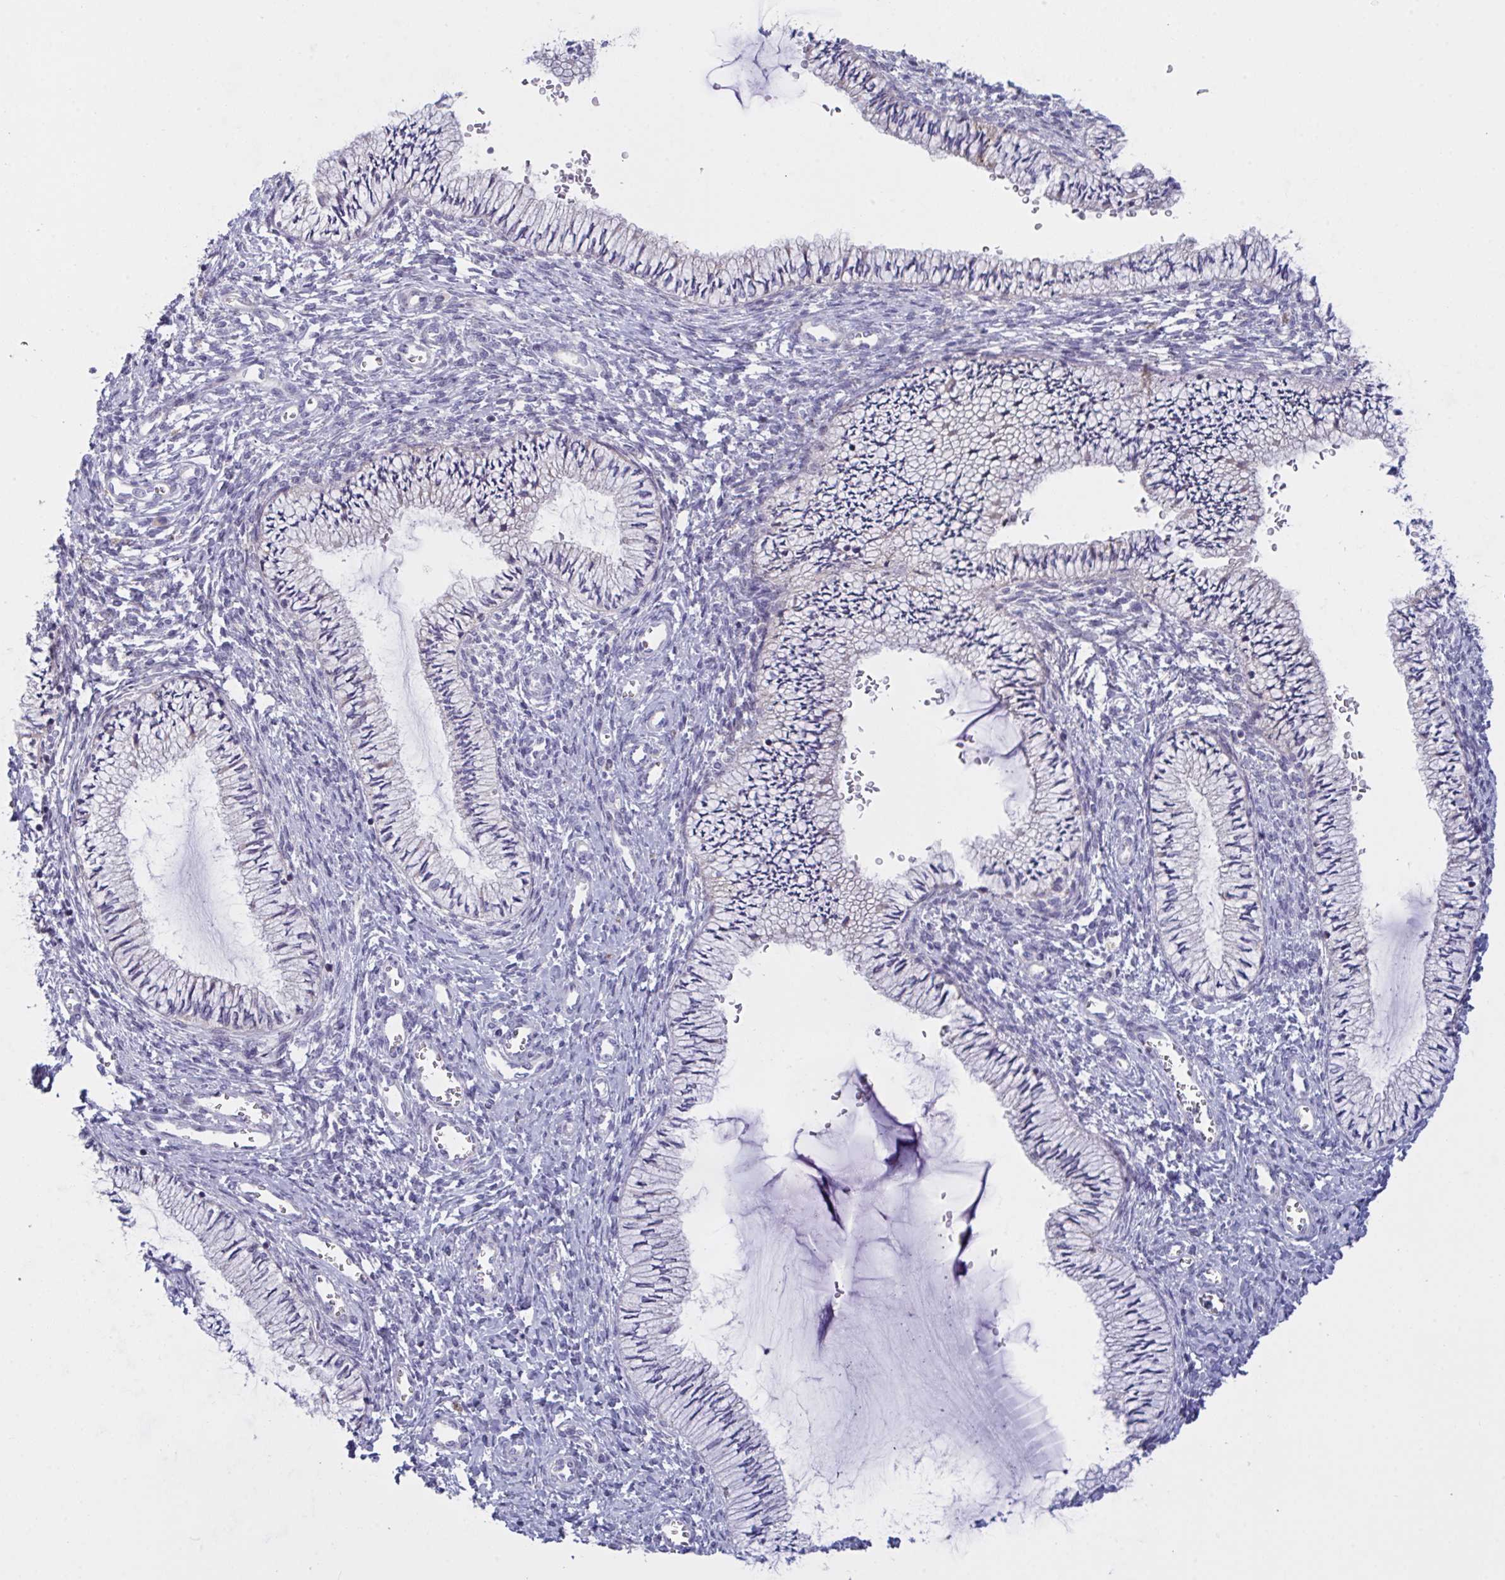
{"staining": {"intensity": "negative", "quantity": "none", "location": "none"}, "tissue": "cervix", "cell_type": "Glandular cells", "image_type": "normal", "snomed": [{"axis": "morphology", "description": "Normal tissue, NOS"}, {"axis": "topography", "description": "Cervix"}], "caption": "DAB (3,3'-diaminobenzidine) immunohistochemical staining of unremarkable cervix exhibits no significant staining in glandular cells.", "gene": "MRPS2", "patient": {"sex": "female", "age": 24}}